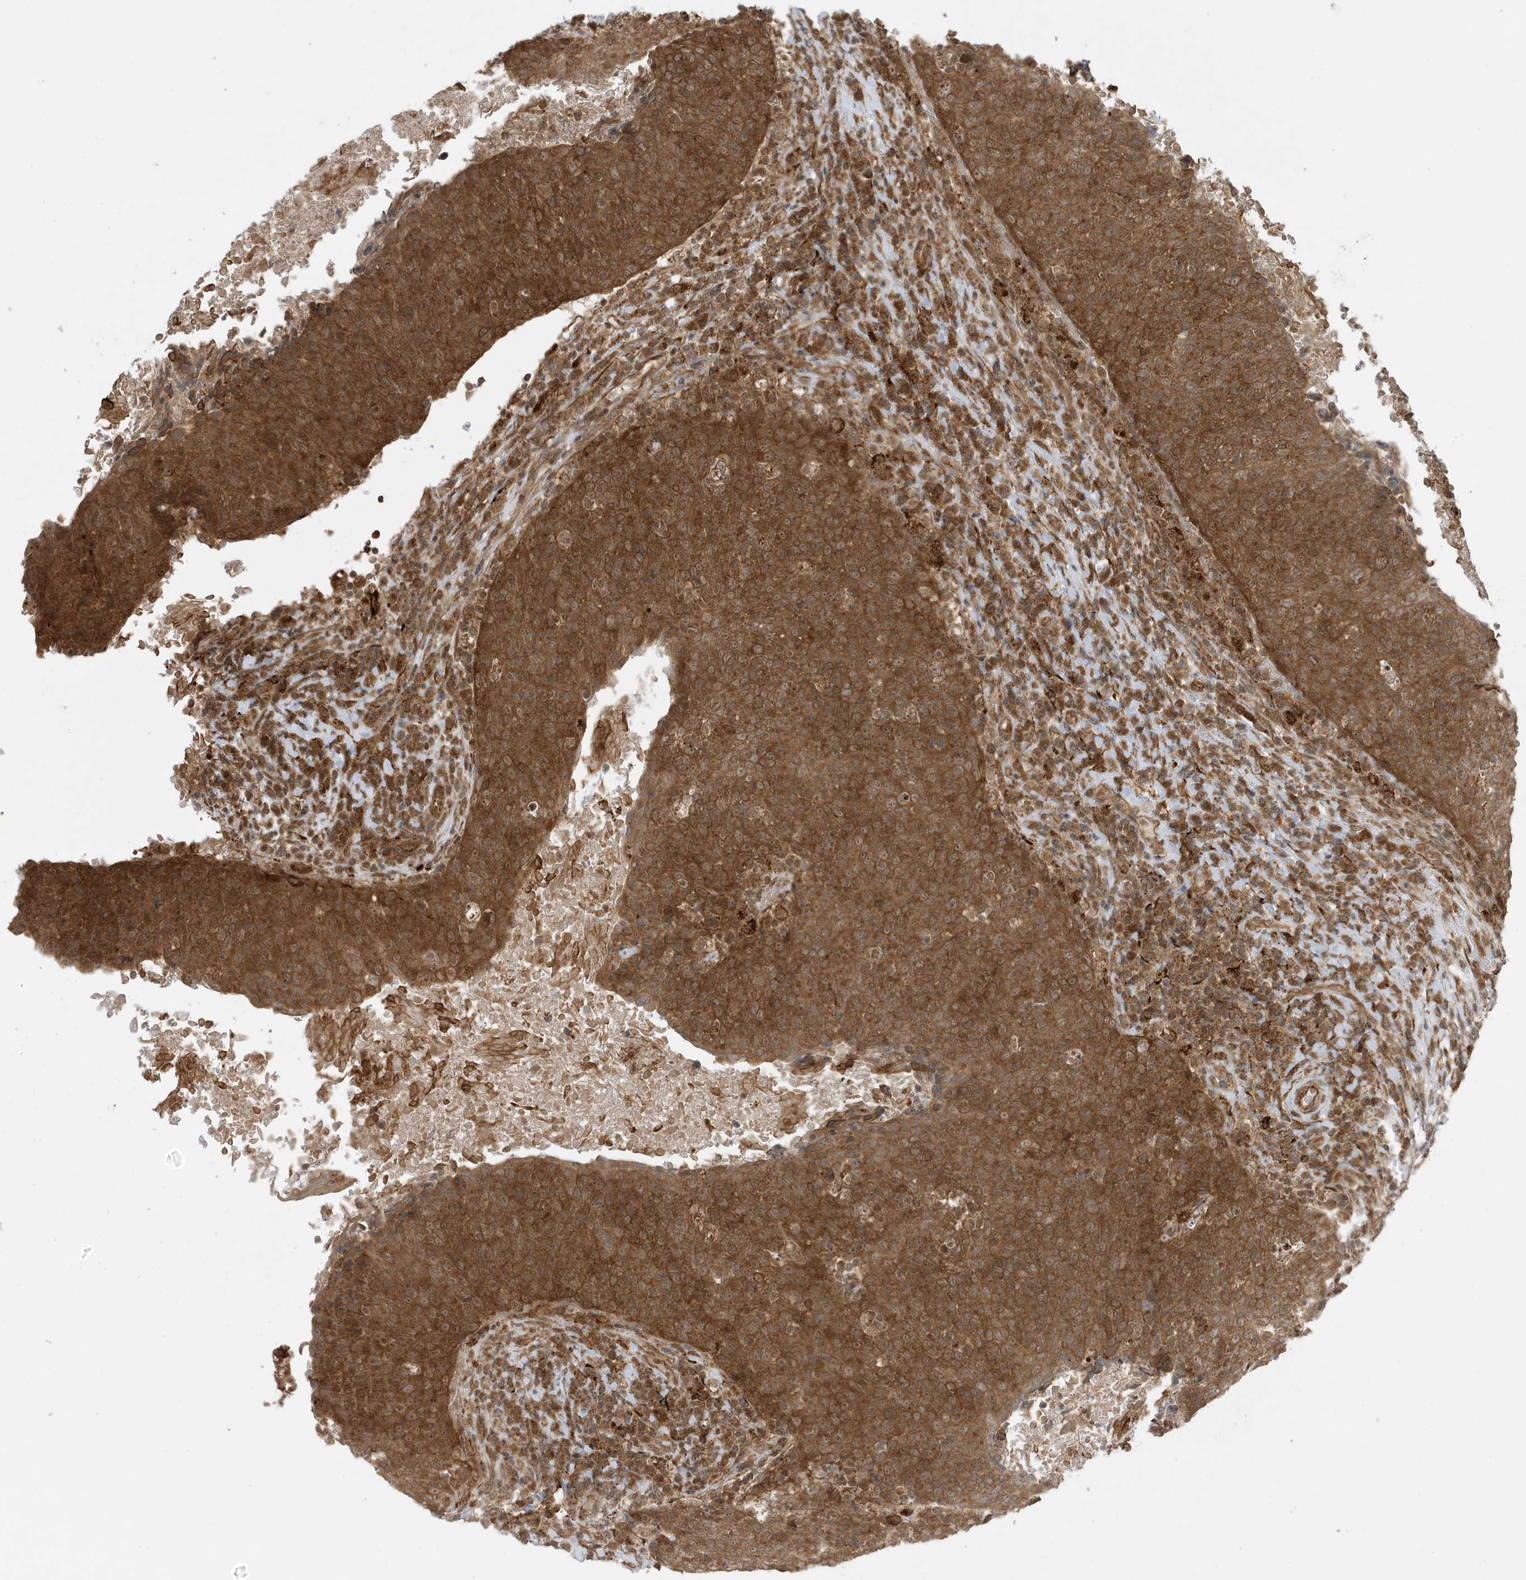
{"staining": {"intensity": "strong", "quantity": ">75%", "location": "cytoplasmic/membranous"}, "tissue": "head and neck cancer", "cell_type": "Tumor cells", "image_type": "cancer", "snomed": [{"axis": "morphology", "description": "Squamous cell carcinoma, NOS"}, {"axis": "morphology", "description": "Squamous cell carcinoma, metastatic, NOS"}, {"axis": "topography", "description": "Lymph node"}, {"axis": "topography", "description": "Head-Neck"}], "caption": "Immunohistochemical staining of head and neck cancer displays strong cytoplasmic/membranous protein positivity in approximately >75% of tumor cells.", "gene": "DHX36", "patient": {"sex": "male", "age": 62}}